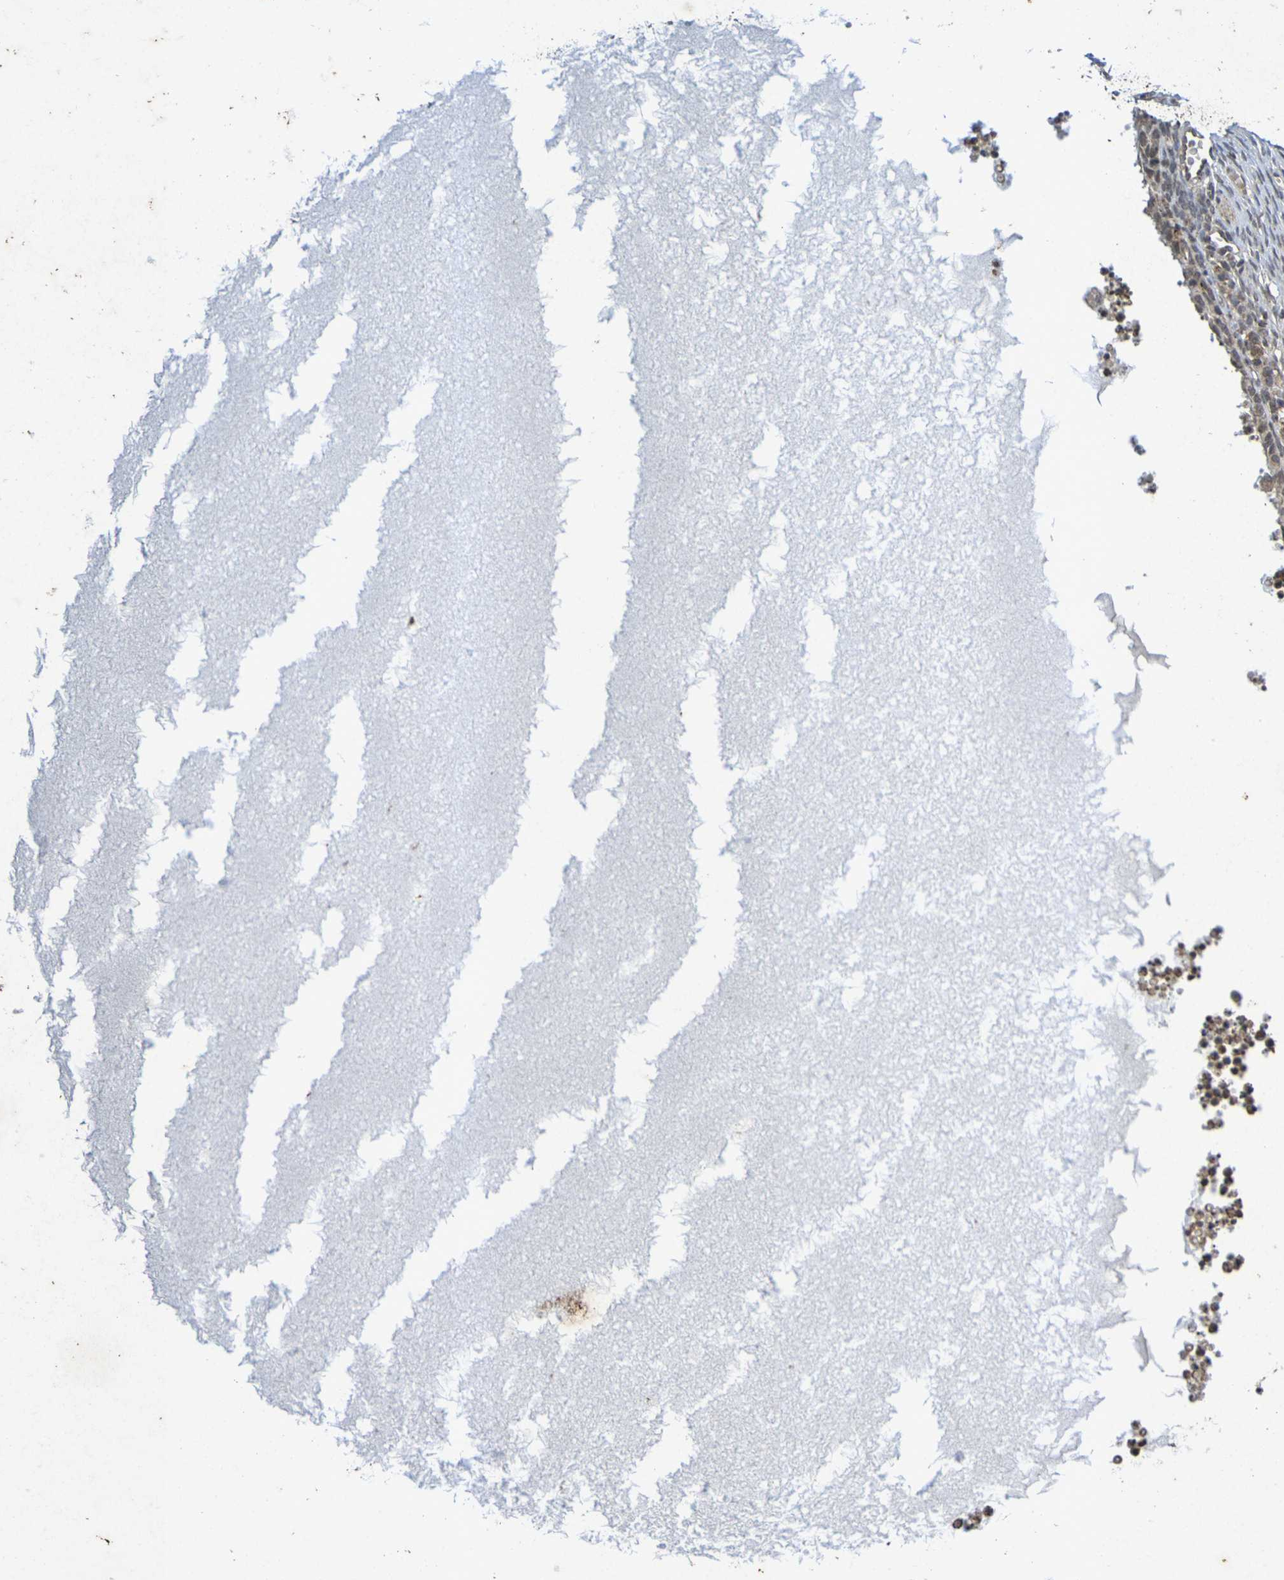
{"staining": {"intensity": "moderate", "quantity": "25%-75%", "location": "cytoplasmic/membranous,nuclear"}, "tissue": "ovary", "cell_type": "Ovarian stroma cells", "image_type": "normal", "snomed": [{"axis": "morphology", "description": "Normal tissue, NOS"}, {"axis": "topography", "description": "Ovary"}], "caption": "This is an image of immunohistochemistry staining of normal ovary, which shows moderate positivity in the cytoplasmic/membranous,nuclear of ovarian stroma cells.", "gene": "GUCY1A2", "patient": {"sex": "female", "age": 35}}